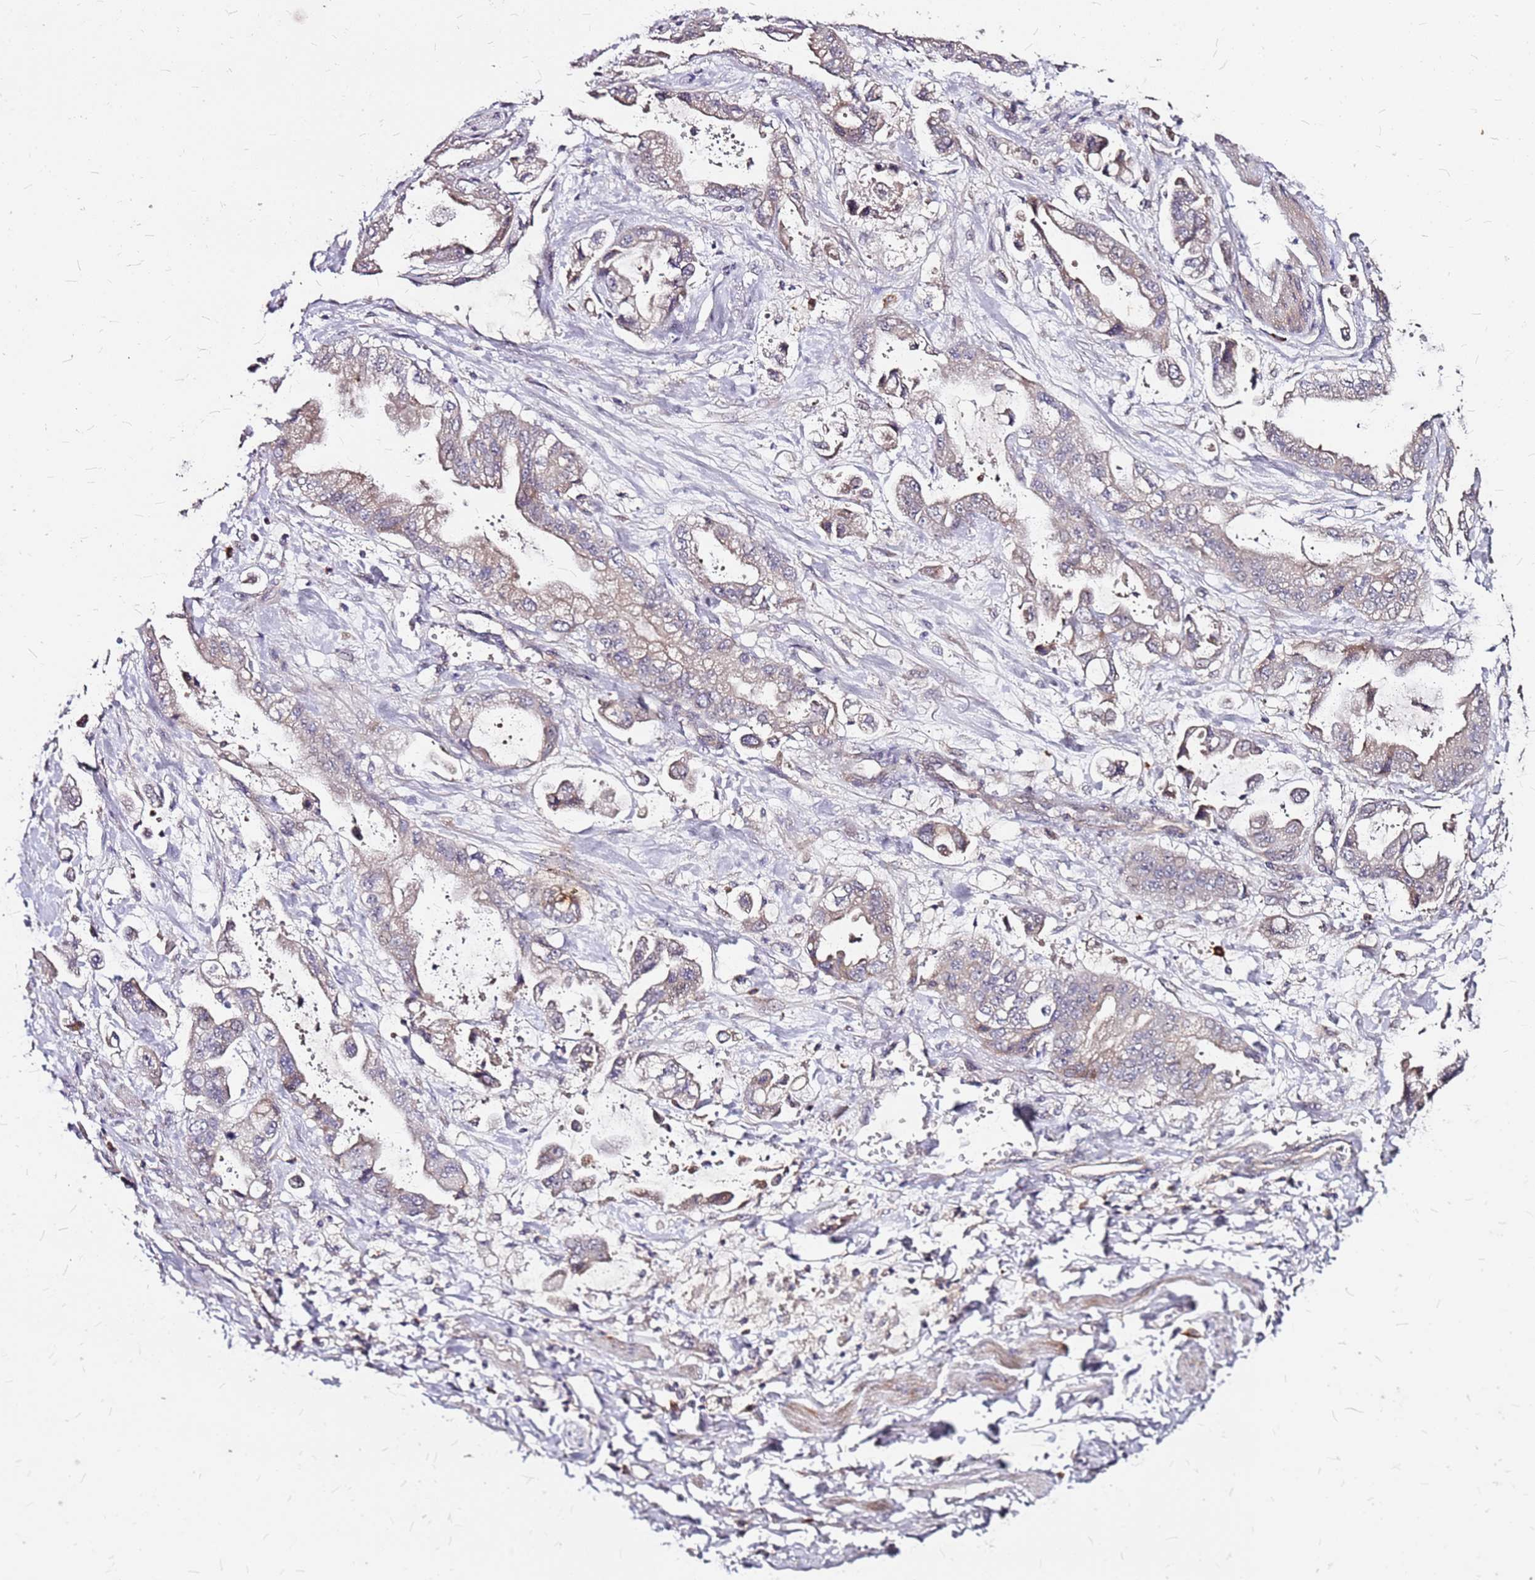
{"staining": {"intensity": "weak", "quantity": "25%-75%", "location": "cytoplasmic/membranous"}, "tissue": "stomach cancer", "cell_type": "Tumor cells", "image_type": "cancer", "snomed": [{"axis": "morphology", "description": "Adenocarcinoma, NOS"}, {"axis": "topography", "description": "Stomach"}], "caption": "Stomach adenocarcinoma stained with DAB (3,3'-diaminobenzidine) IHC exhibits low levels of weak cytoplasmic/membranous positivity in approximately 25%-75% of tumor cells.", "gene": "DCDC2C", "patient": {"sex": "male", "age": 62}}